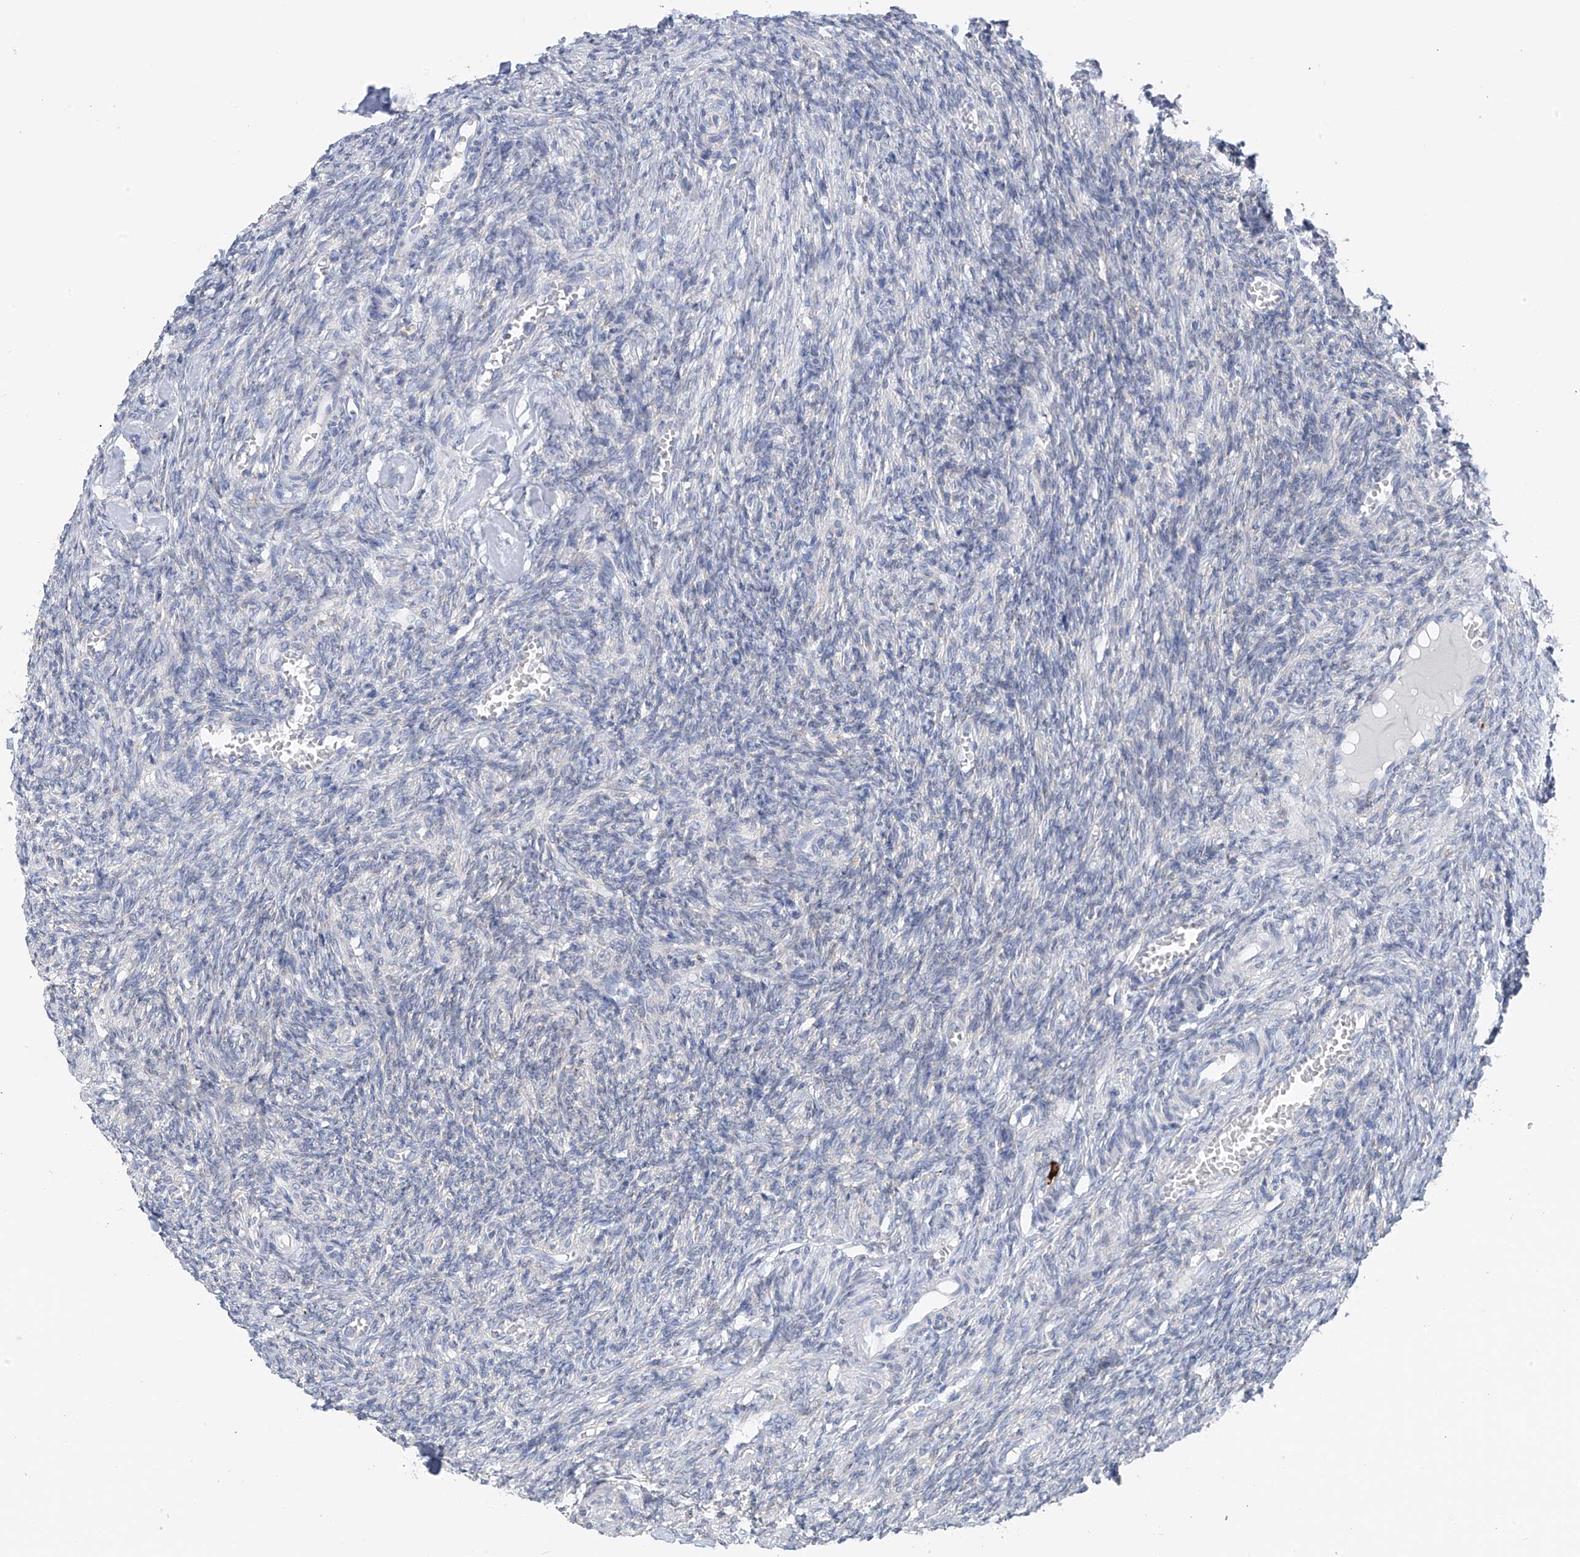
{"staining": {"intensity": "negative", "quantity": "none", "location": "none"}, "tissue": "ovary", "cell_type": "Ovarian stroma cells", "image_type": "normal", "snomed": [{"axis": "morphology", "description": "Normal tissue, NOS"}, {"axis": "topography", "description": "Ovary"}], "caption": "The IHC histopathology image has no significant expression in ovarian stroma cells of ovary.", "gene": "POMGNT2", "patient": {"sex": "female", "age": 27}}